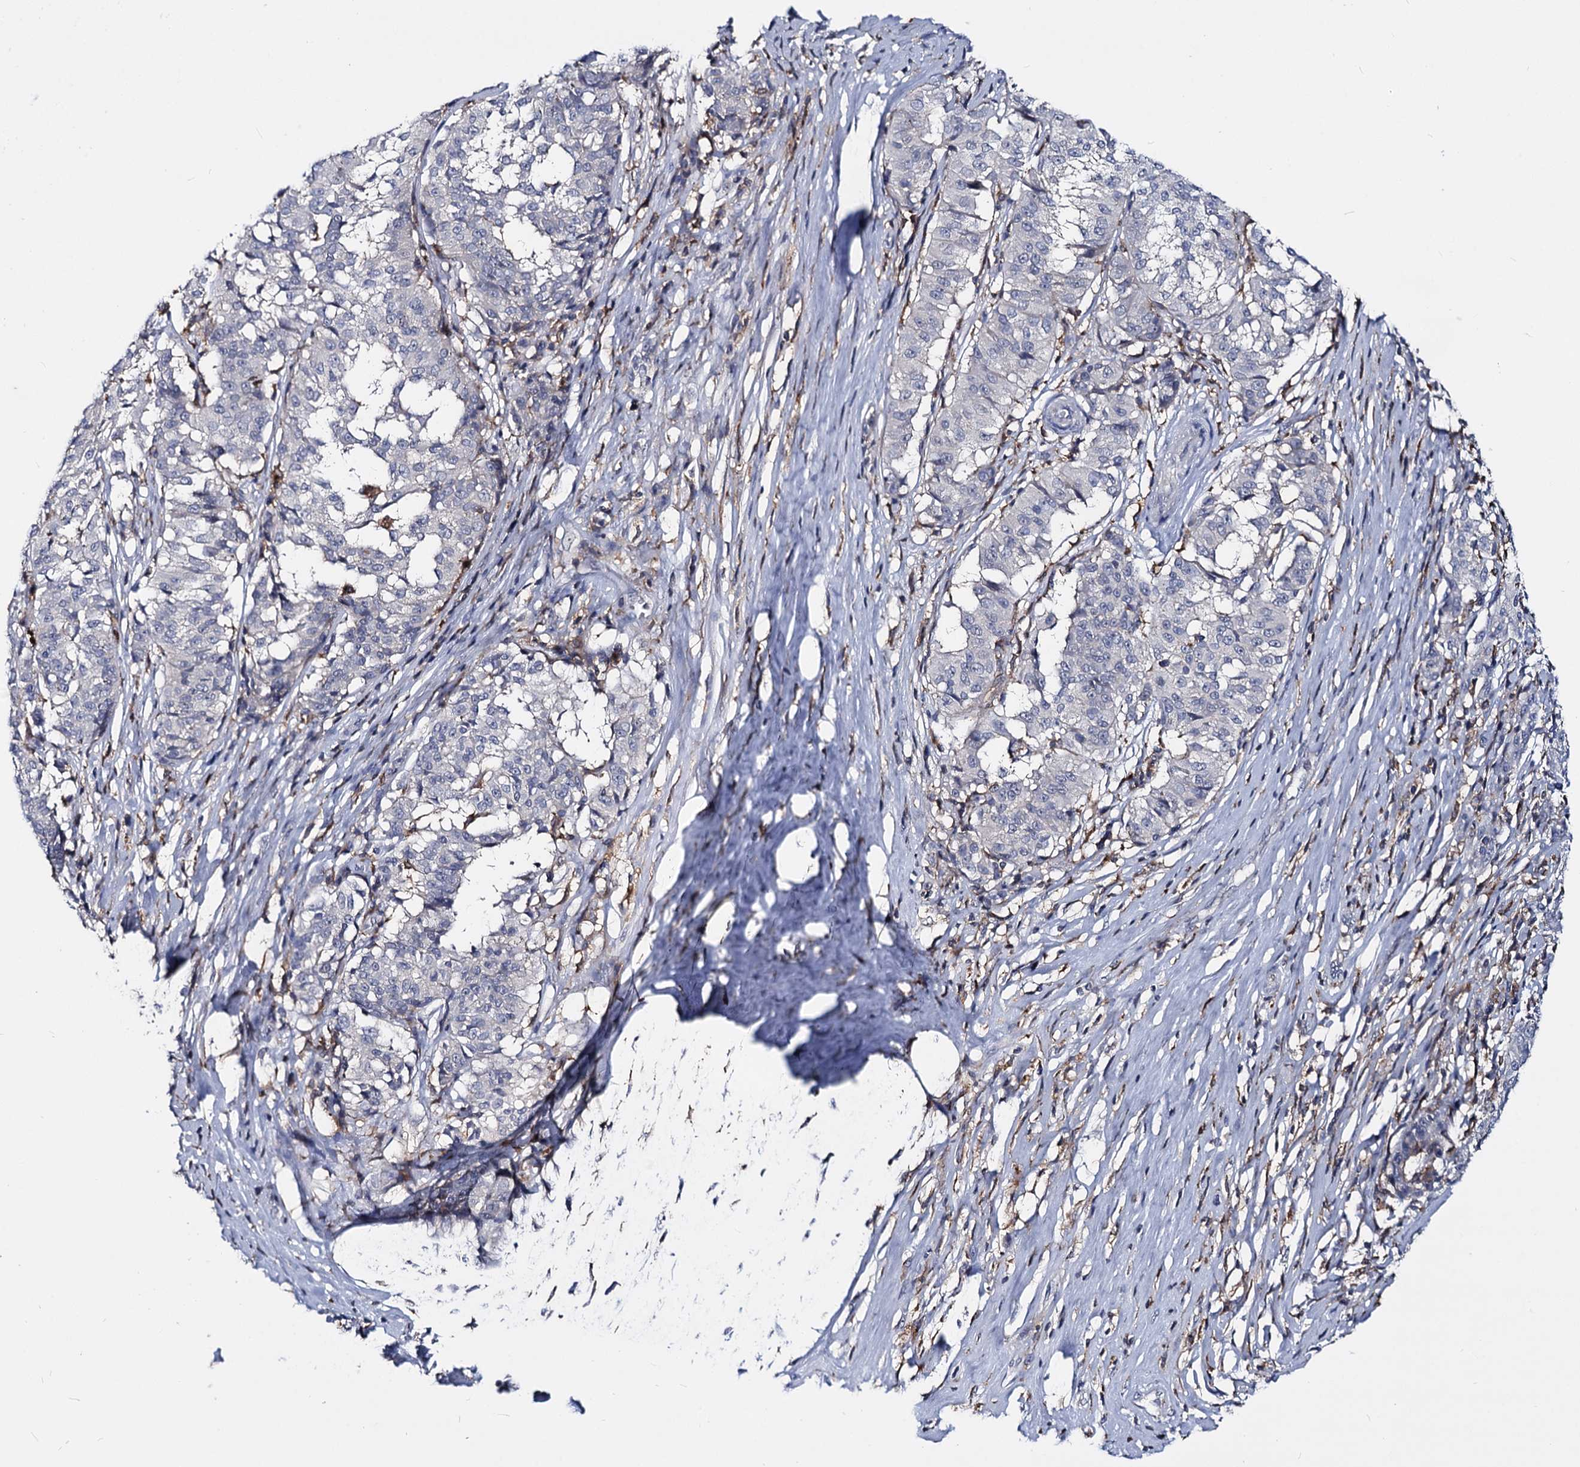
{"staining": {"intensity": "negative", "quantity": "none", "location": "none"}, "tissue": "melanoma", "cell_type": "Tumor cells", "image_type": "cancer", "snomed": [{"axis": "morphology", "description": "Malignant melanoma, NOS"}, {"axis": "topography", "description": "Skin"}], "caption": "Immunohistochemistry (IHC) photomicrograph of human malignant melanoma stained for a protein (brown), which displays no expression in tumor cells.", "gene": "RHOG", "patient": {"sex": "female", "age": 72}}